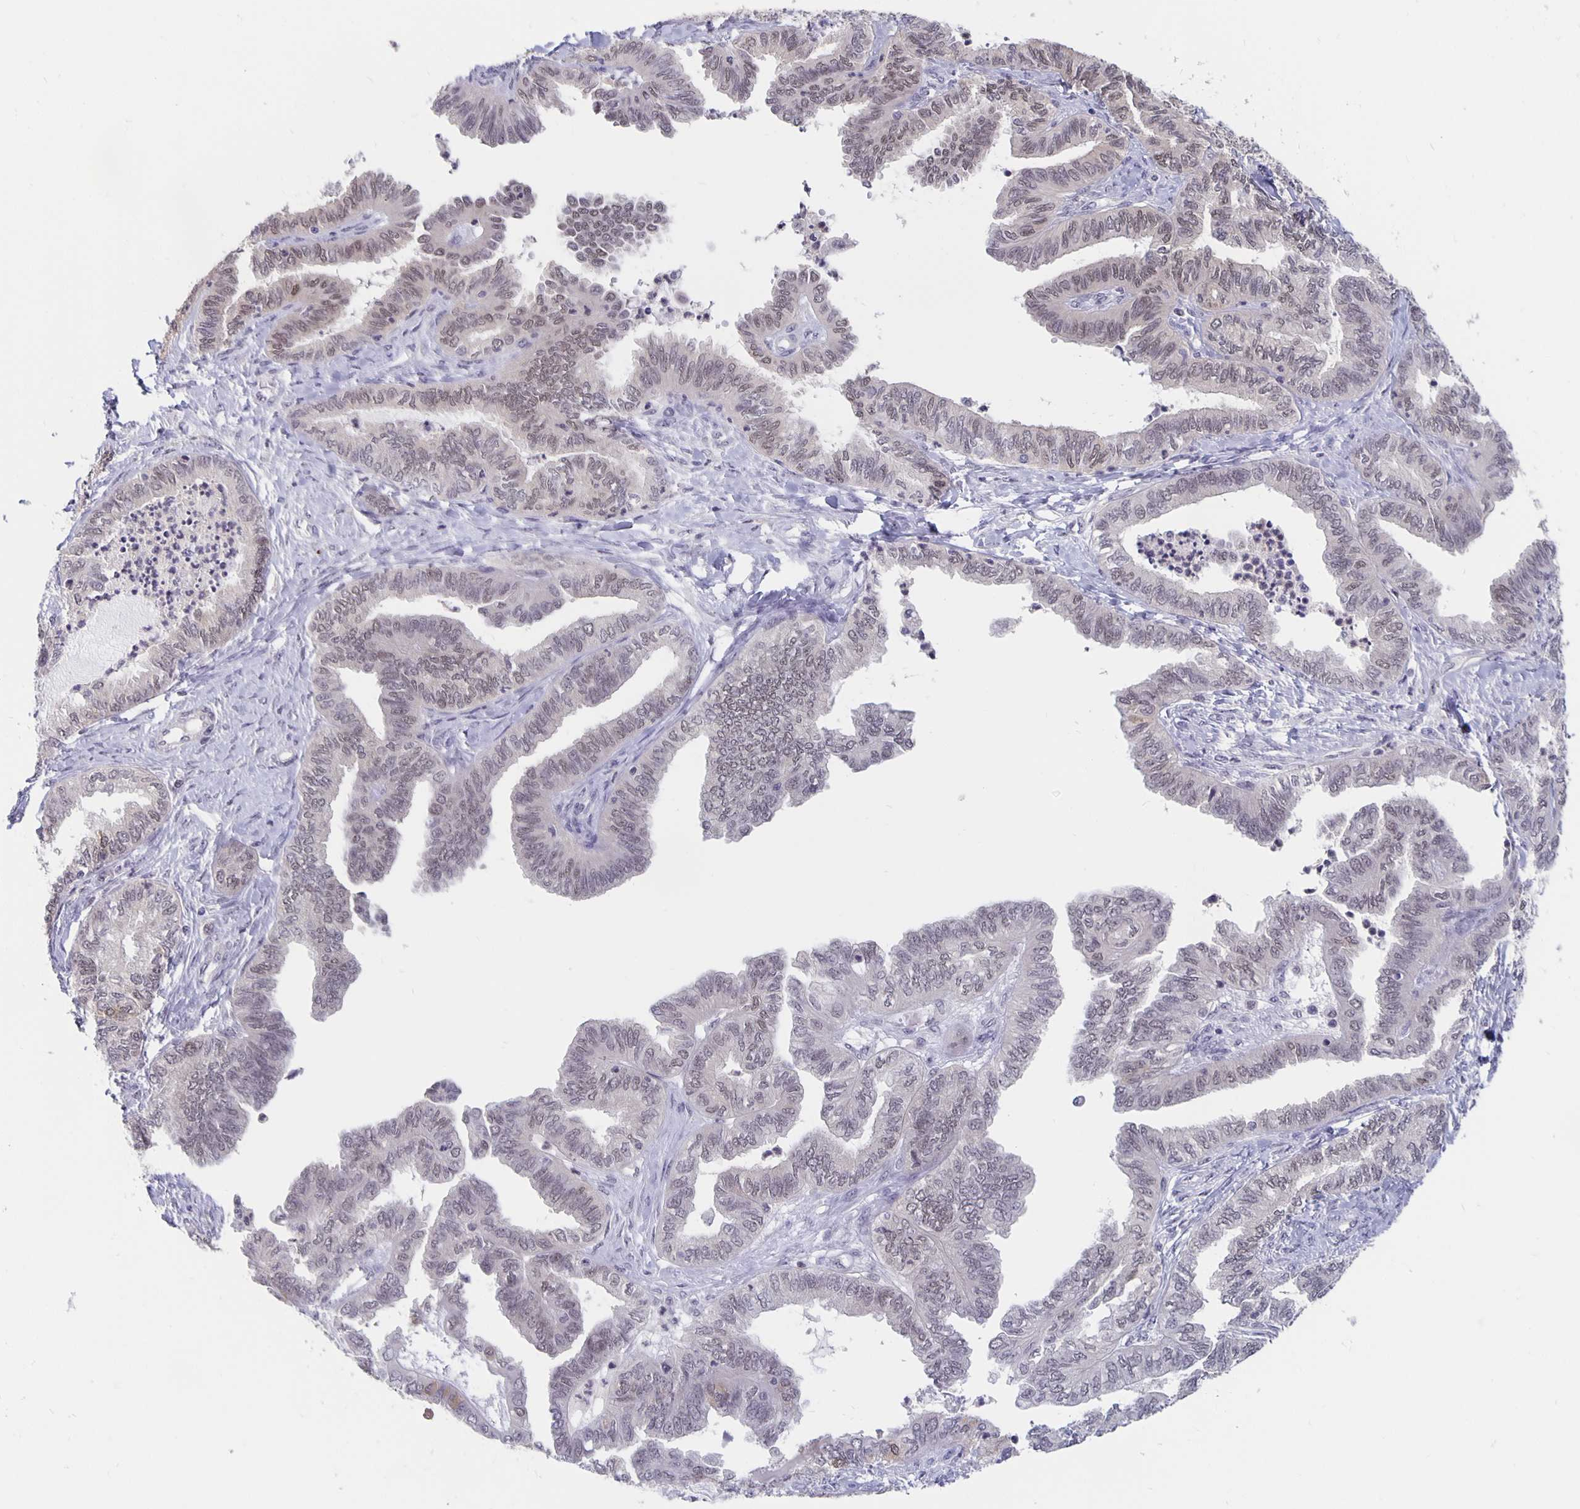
{"staining": {"intensity": "weak", "quantity": "<25%", "location": "nuclear"}, "tissue": "ovarian cancer", "cell_type": "Tumor cells", "image_type": "cancer", "snomed": [{"axis": "morphology", "description": "Carcinoma, endometroid"}, {"axis": "topography", "description": "Ovary"}], "caption": "Image shows no significant protein expression in tumor cells of ovarian cancer (endometroid carcinoma).", "gene": "ZNF691", "patient": {"sex": "female", "age": 70}}